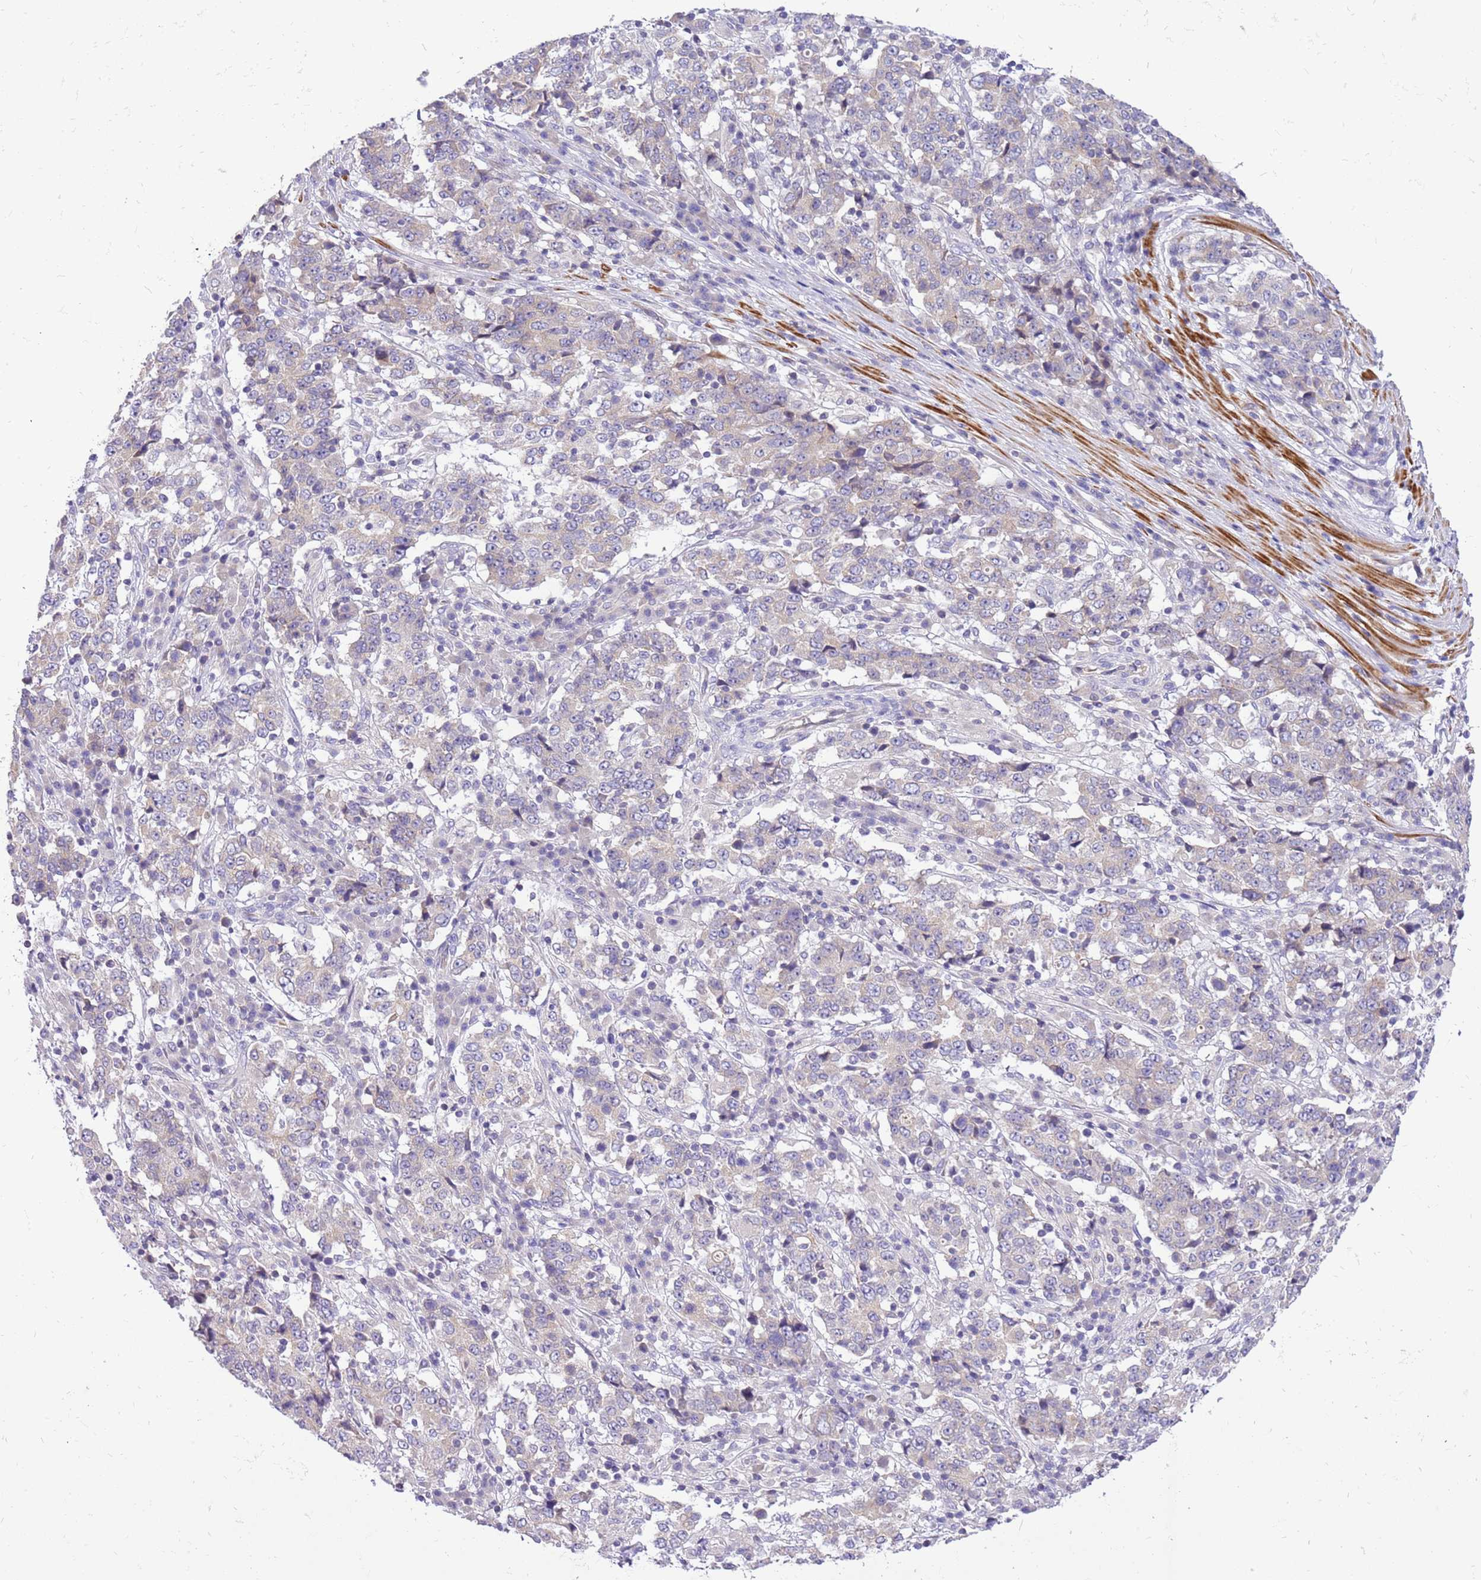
{"staining": {"intensity": "weak", "quantity": "<25%", "location": "cytoplasmic/membranous"}, "tissue": "stomach cancer", "cell_type": "Tumor cells", "image_type": "cancer", "snomed": [{"axis": "morphology", "description": "Adenocarcinoma, NOS"}, {"axis": "topography", "description": "Stomach"}], "caption": "Human stomach adenocarcinoma stained for a protein using IHC shows no expression in tumor cells.", "gene": "GLCE", "patient": {"sex": "male", "age": 59}}